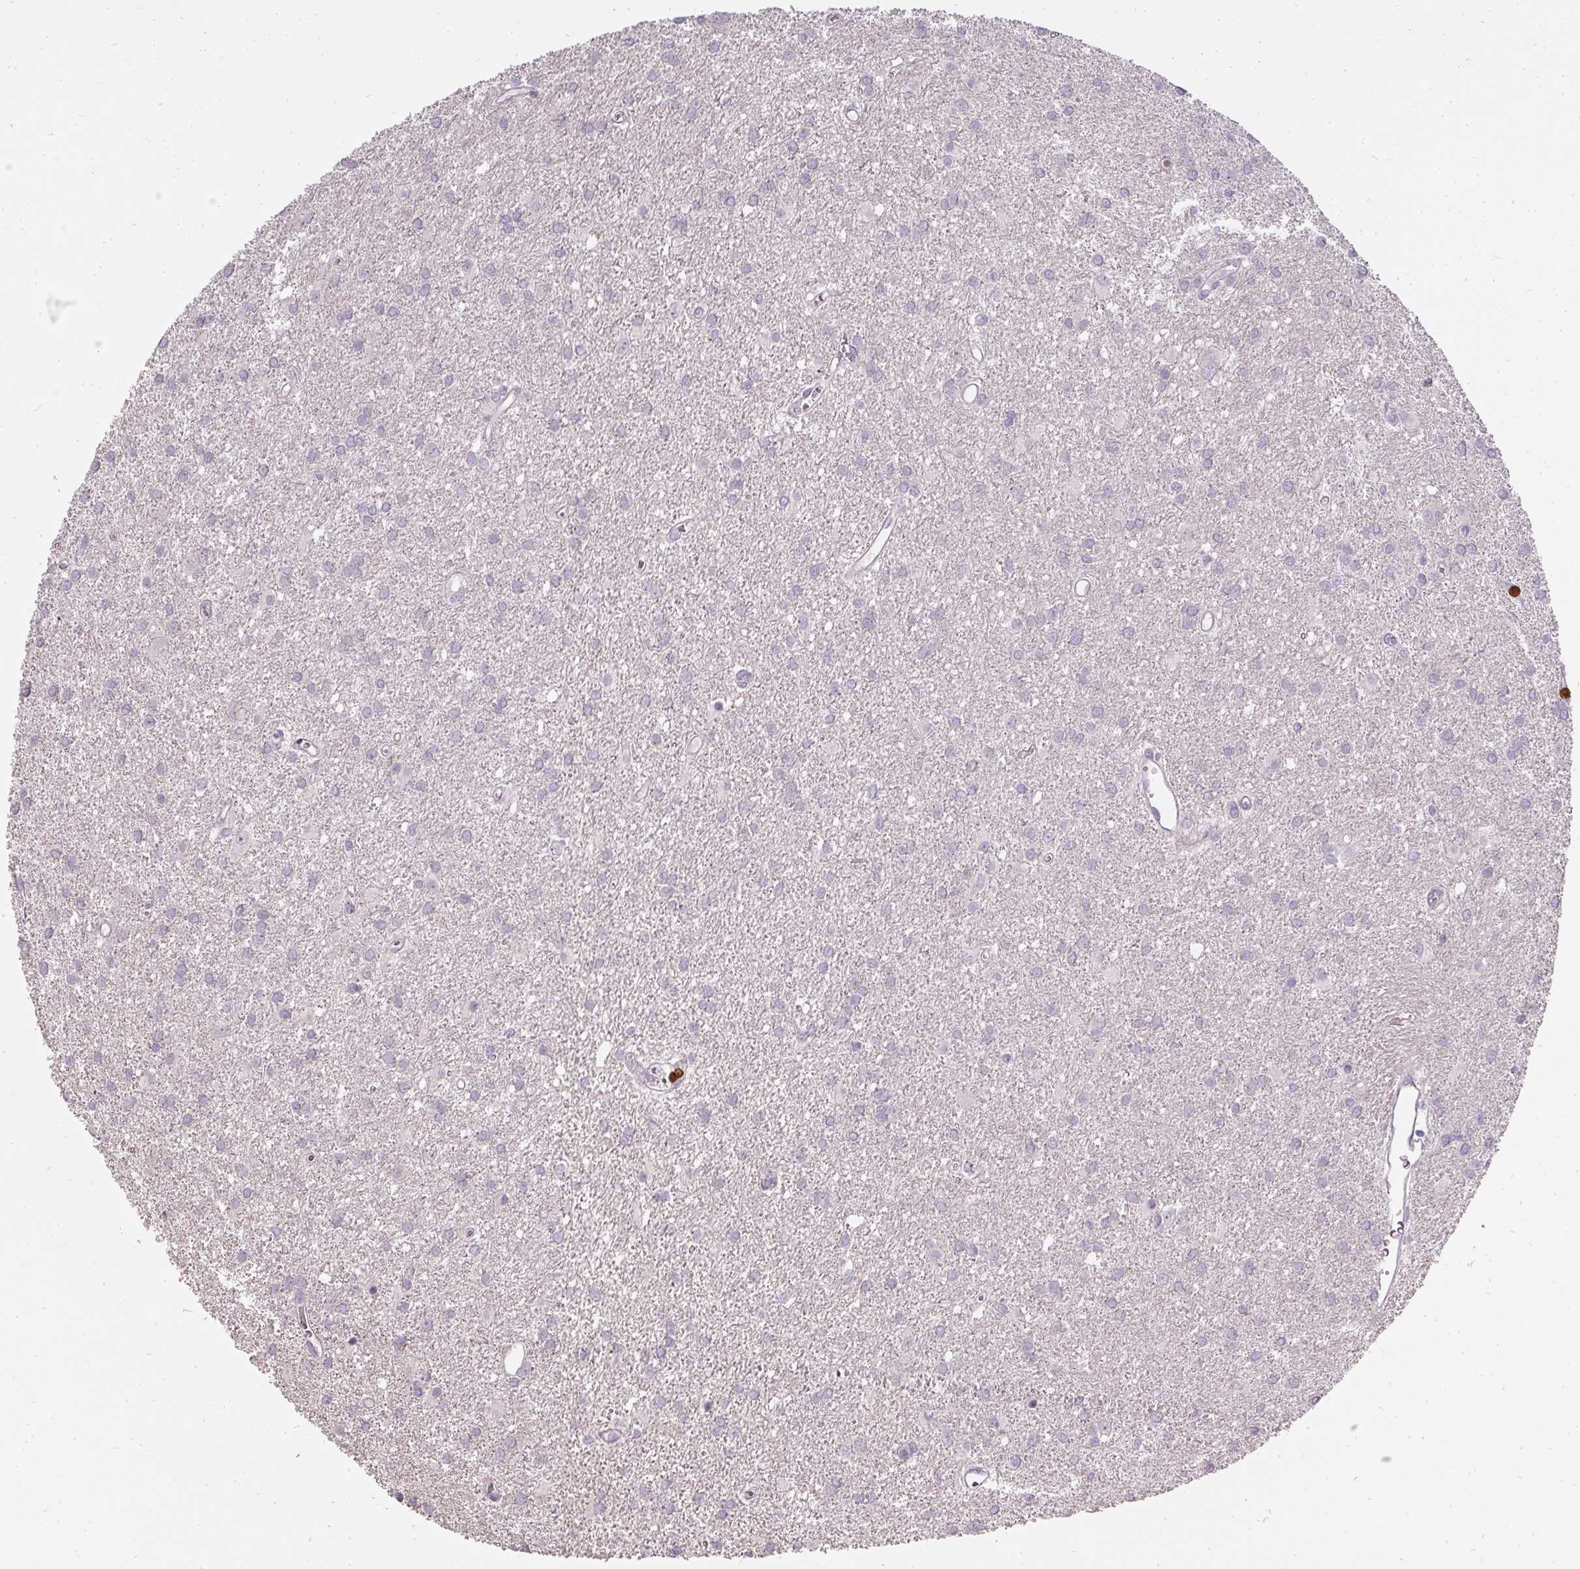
{"staining": {"intensity": "negative", "quantity": "none", "location": "none"}, "tissue": "glioma", "cell_type": "Tumor cells", "image_type": "cancer", "snomed": [{"axis": "morphology", "description": "Glioma, malignant, High grade"}, {"axis": "topography", "description": "Brain"}], "caption": "A micrograph of human glioma is negative for staining in tumor cells.", "gene": "BIK", "patient": {"sex": "female", "age": 50}}